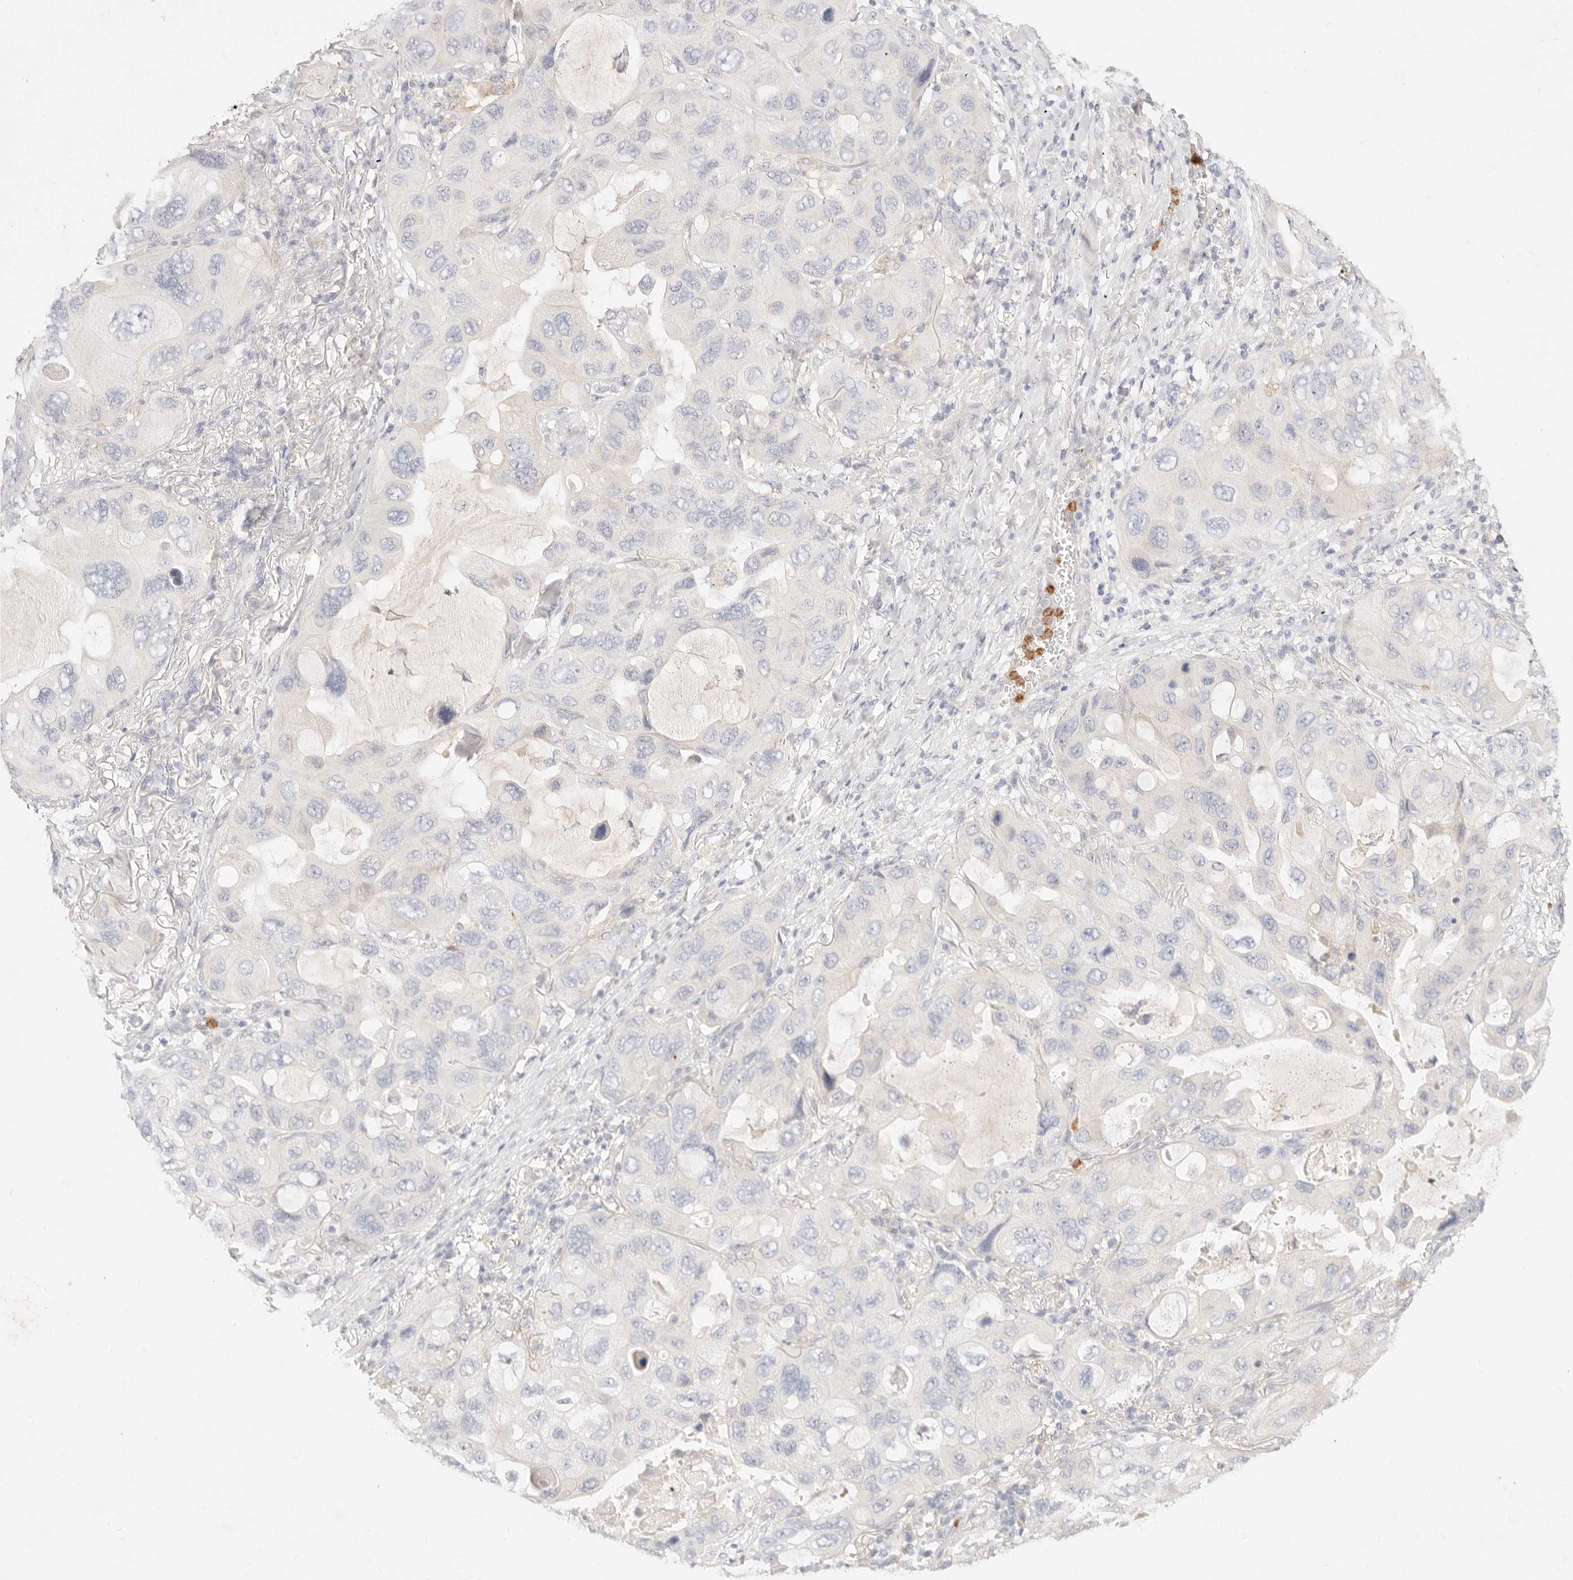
{"staining": {"intensity": "negative", "quantity": "none", "location": "none"}, "tissue": "lung cancer", "cell_type": "Tumor cells", "image_type": "cancer", "snomed": [{"axis": "morphology", "description": "Squamous cell carcinoma, NOS"}, {"axis": "topography", "description": "Lung"}], "caption": "Tumor cells show no significant protein staining in lung squamous cell carcinoma. (Stains: DAB (3,3'-diaminobenzidine) immunohistochemistry (IHC) with hematoxylin counter stain, Microscopy: brightfield microscopy at high magnification).", "gene": "GPR84", "patient": {"sex": "female", "age": 73}}